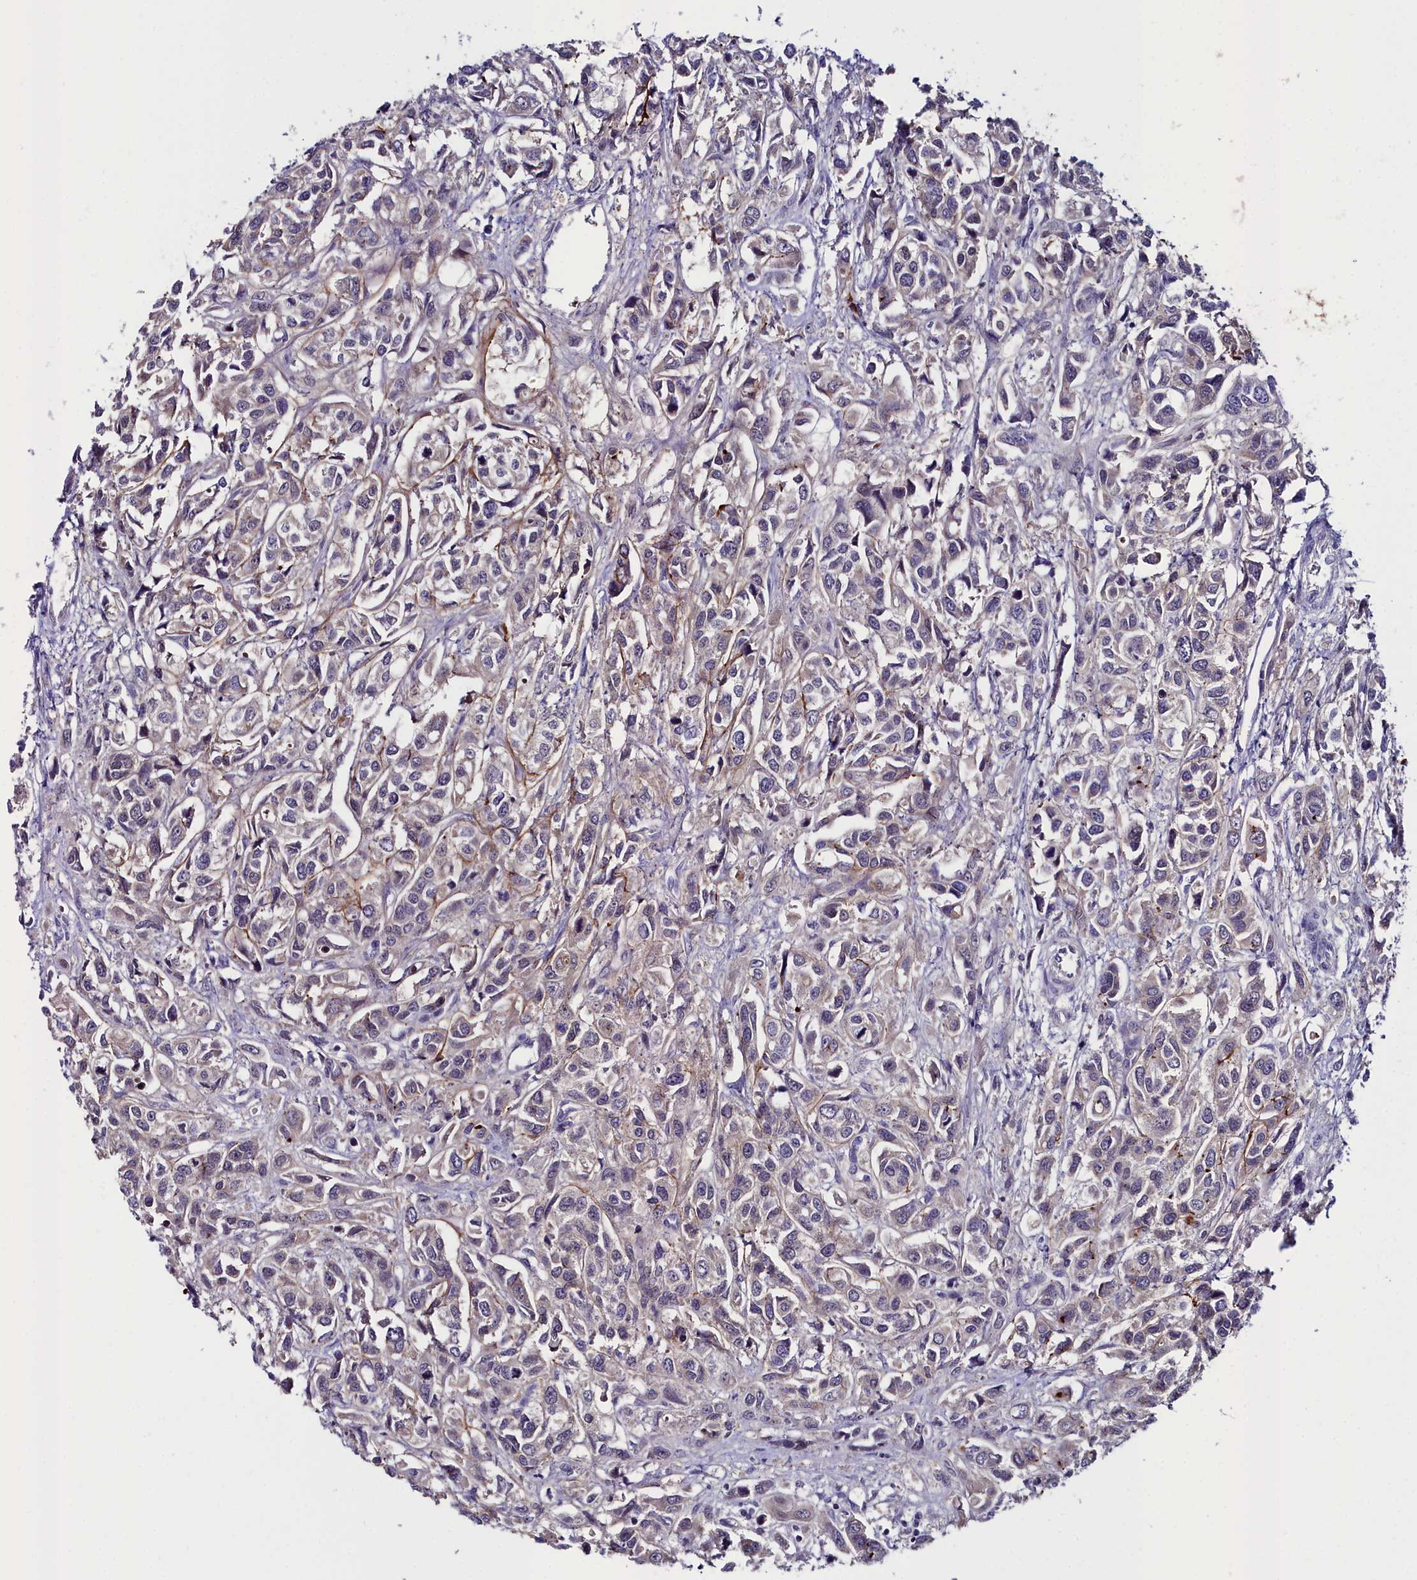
{"staining": {"intensity": "weak", "quantity": "<25%", "location": "cytoplasmic/membranous"}, "tissue": "urothelial cancer", "cell_type": "Tumor cells", "image_type": "cancer", "snomed": [{"axis": "morphology", "description": "Urothelial carcinoma, High grade"}, {"axis": "topography", "description": "Urinary bladder"}], "caption": "IHC image of neoplastic tissue: human urothelial carcinoma (high-grade) stained with DAB shows no significant protein expression in tumor cells.", "gene": "KCTD18", "patient": {"sex": "male", "age": 67}}